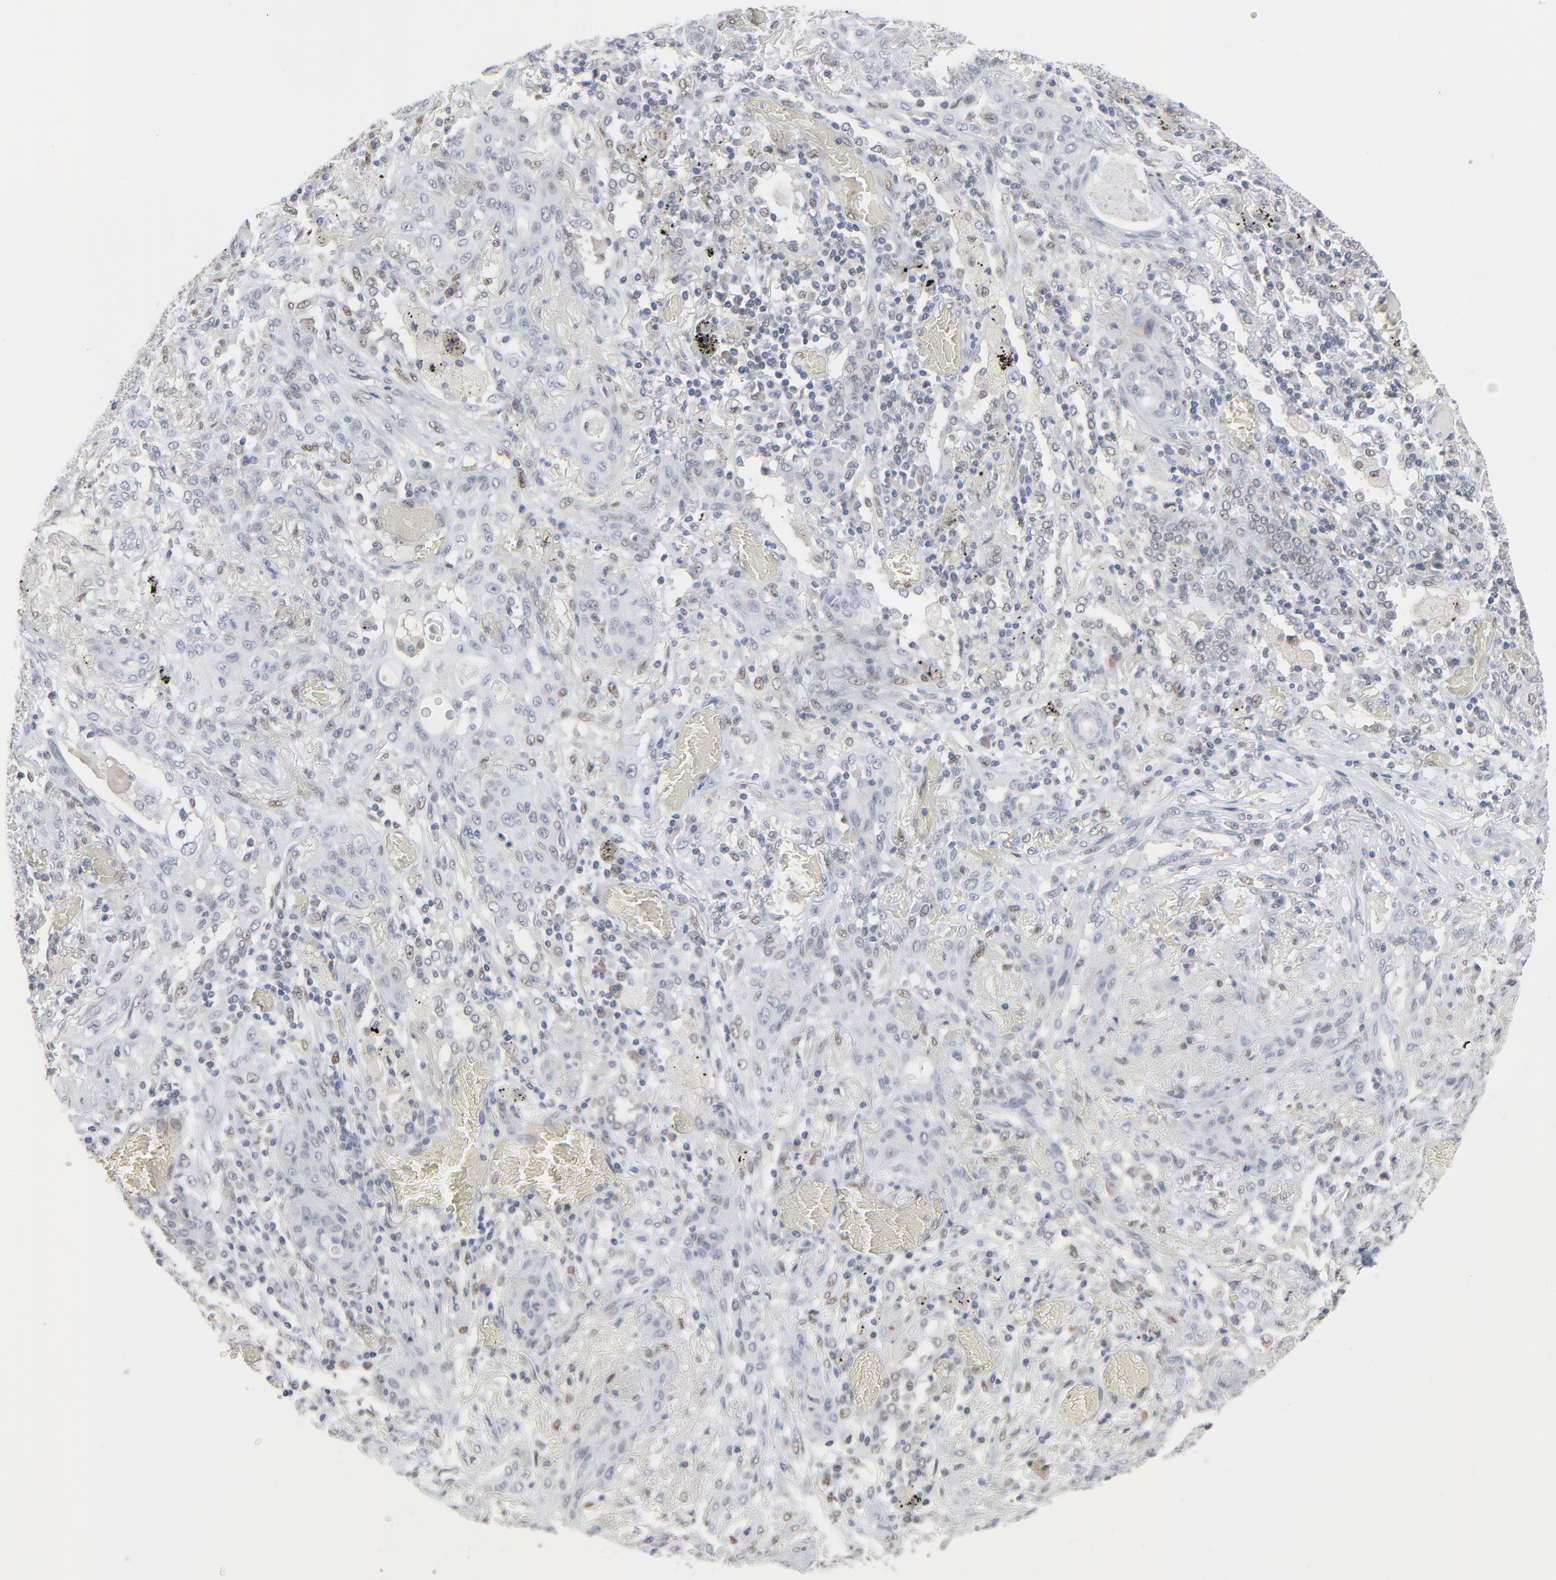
{"staining": {"intensity": "weak", "quantity": "<25%", "location": "nuclear"}, "tissue": "lung cancer", "cell_type": "Tumor cells", "image_type": "cancer", "snomed": [{"axis": "morphology", "description": "Squamous cell carcinoma, NOS"}, {"axis": "topography", "description": "Lung"}], "caption": "Immunohistochemical staining of human lung cancer (squamous cell carcinoma) shows no significant positivity in tumor cells. The staining is performed using DAB (3,3'-diaminobenzidine) brown chromogen with nuclei counter-stained in using hematoxylin.", "gene": "ATF7", "patient": {"sex": "female", "age": 47}}